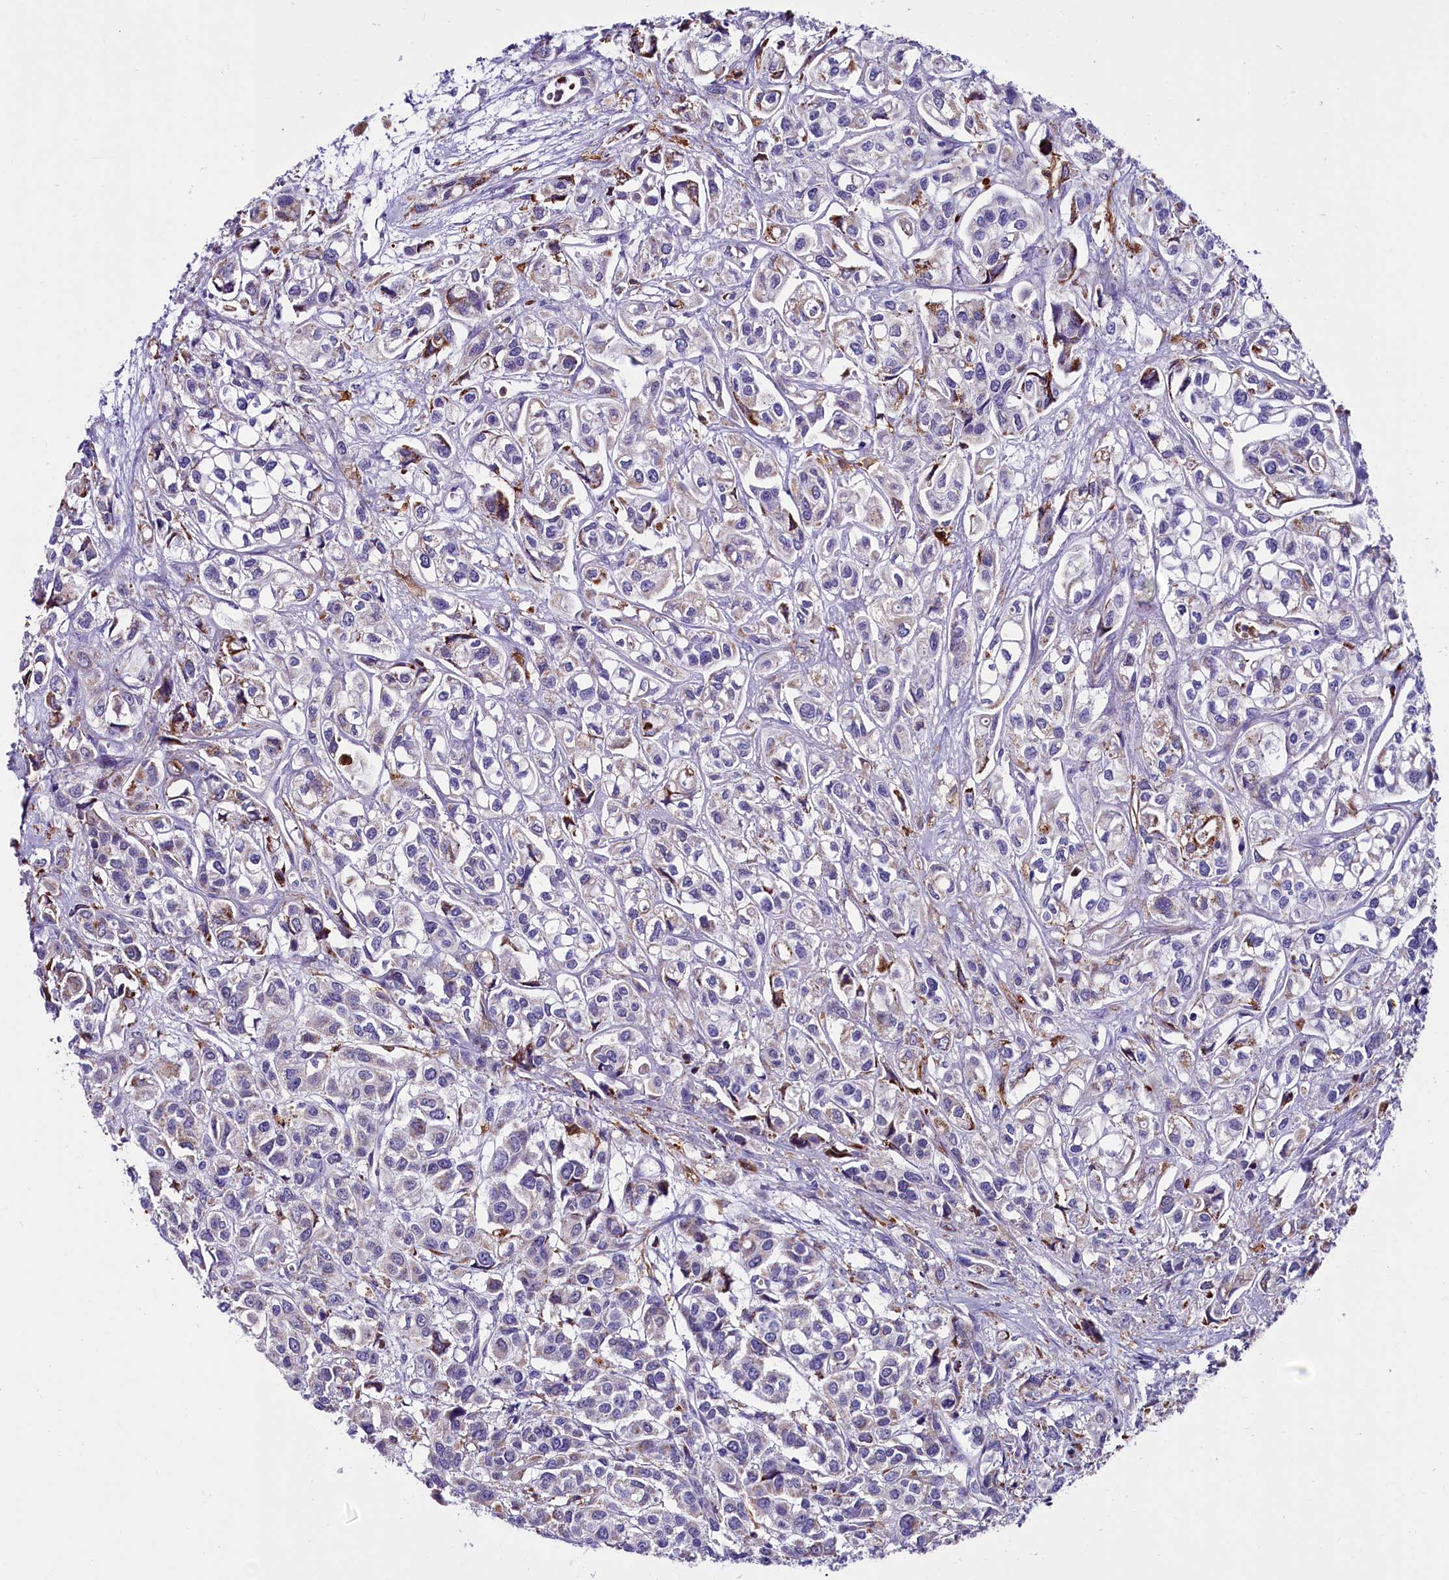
{"staining": {"intensity": "negative", "quantity": "none", "location": "none"}, "tissue": "urothelial cancer", "cell_type": "Tumor cells", "image_type": "cancer", "snomed": [{"axis": "morphology", "description": "Urothelial carcinoma, High grade"}, {"axis": "topography", "description": "Urinary bladder"}], "caption": "Tumor cells are negative for brown protein staining in urothelial carcinoma (high-grade).", "gene": "IL20RA", "patient": {"sex": "male", "age": 67}}